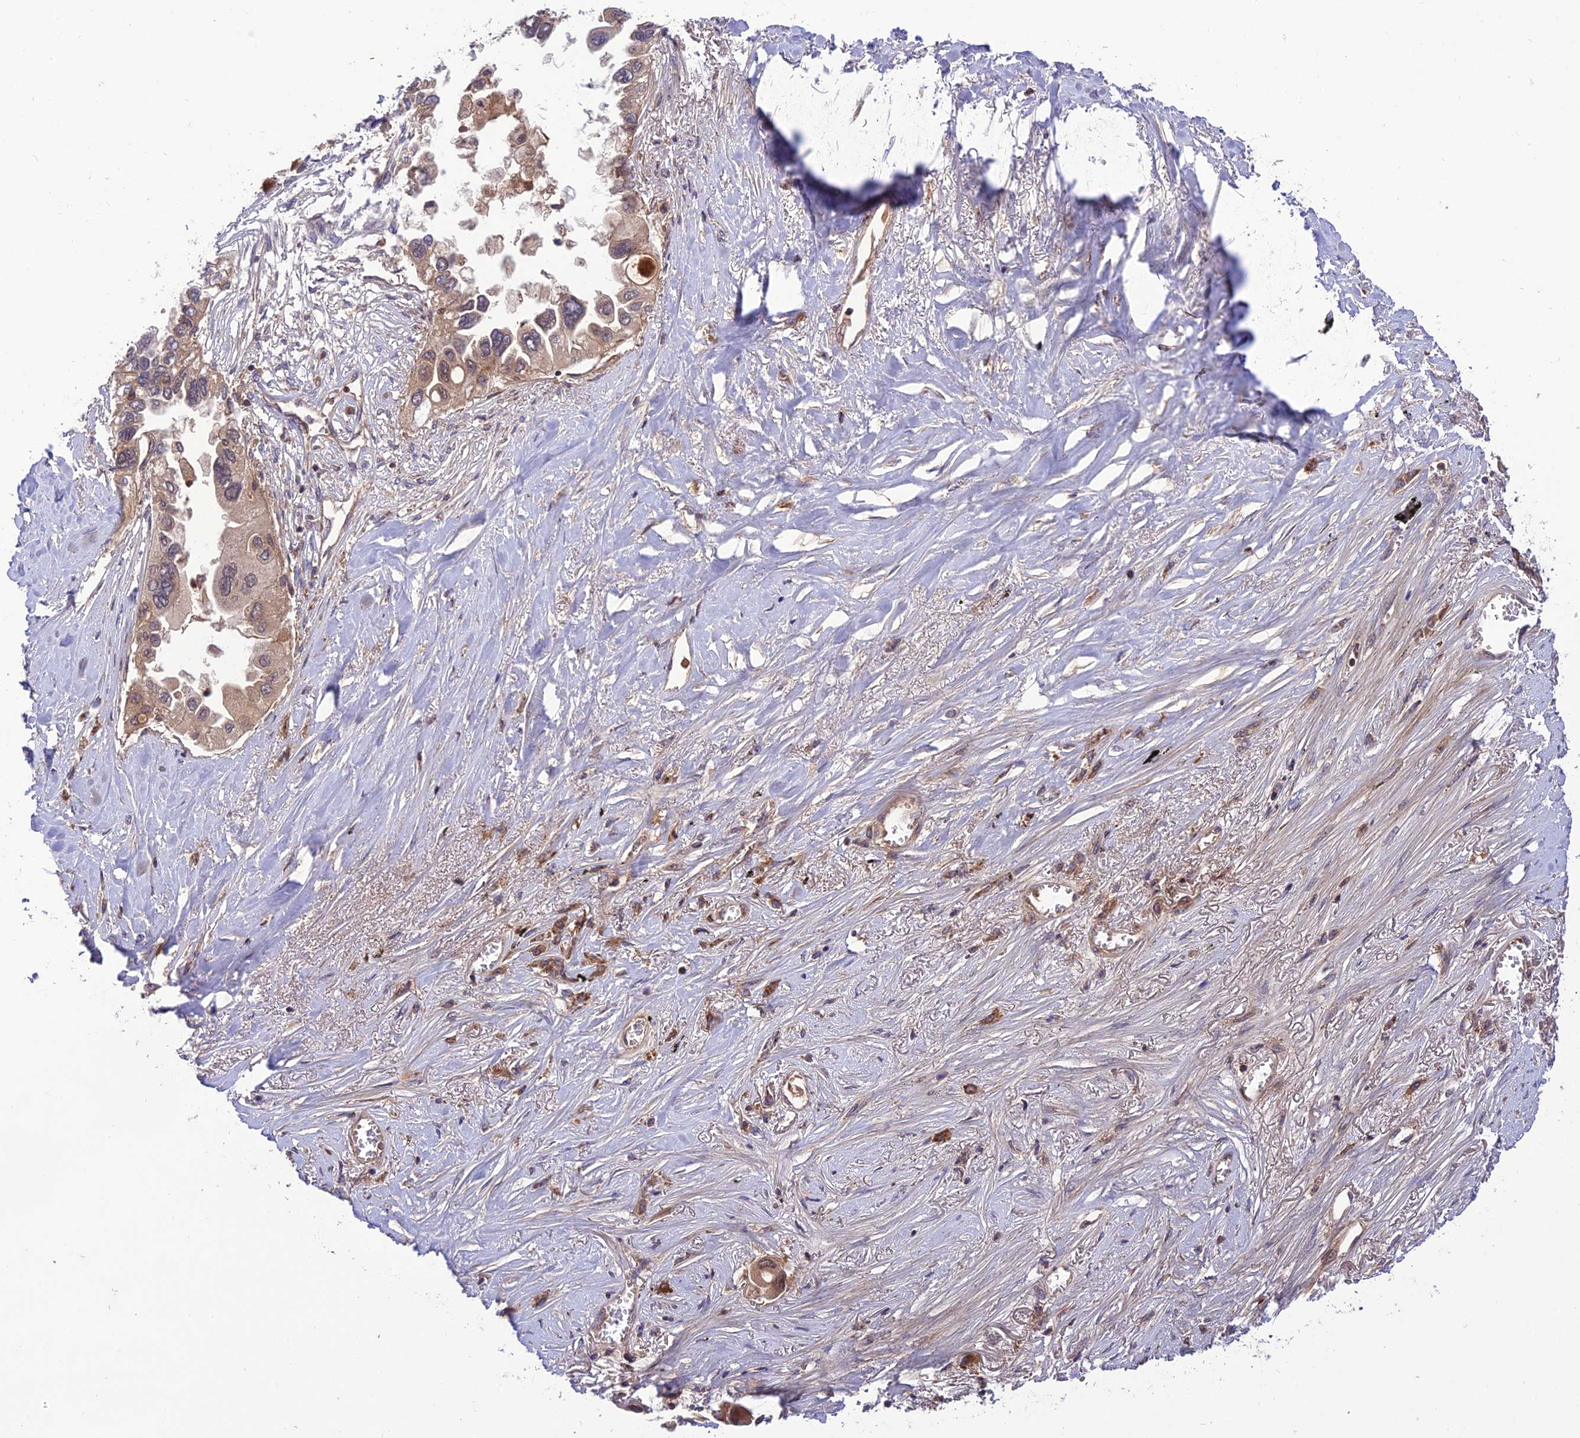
{"staining": {"intensity": "moderate", "quantity": "<25%", "location": "cytoplasmic/membranous,nuclear"}, "tissue": "lung cancer", "cell_type": "Tumor cells", "image_type": "cancer", "snomed": [{"axis": "morphology", "description": "Adenocarcinoma, NOS"}, {"axis": "topography", "description": "Lung"}], "caption": "DAB (3,3'-diaminobenzidine) immunohistochemical staining of lung cancer shows moderate cytoplasmic/membranous and nuclear protein positivity in about <25% of tumor cells. (DAB = brown stain, brightfield microscopy at high magnification).", "gene": "NDUFC1", "patient": {"sex": "female", "age": 76}}